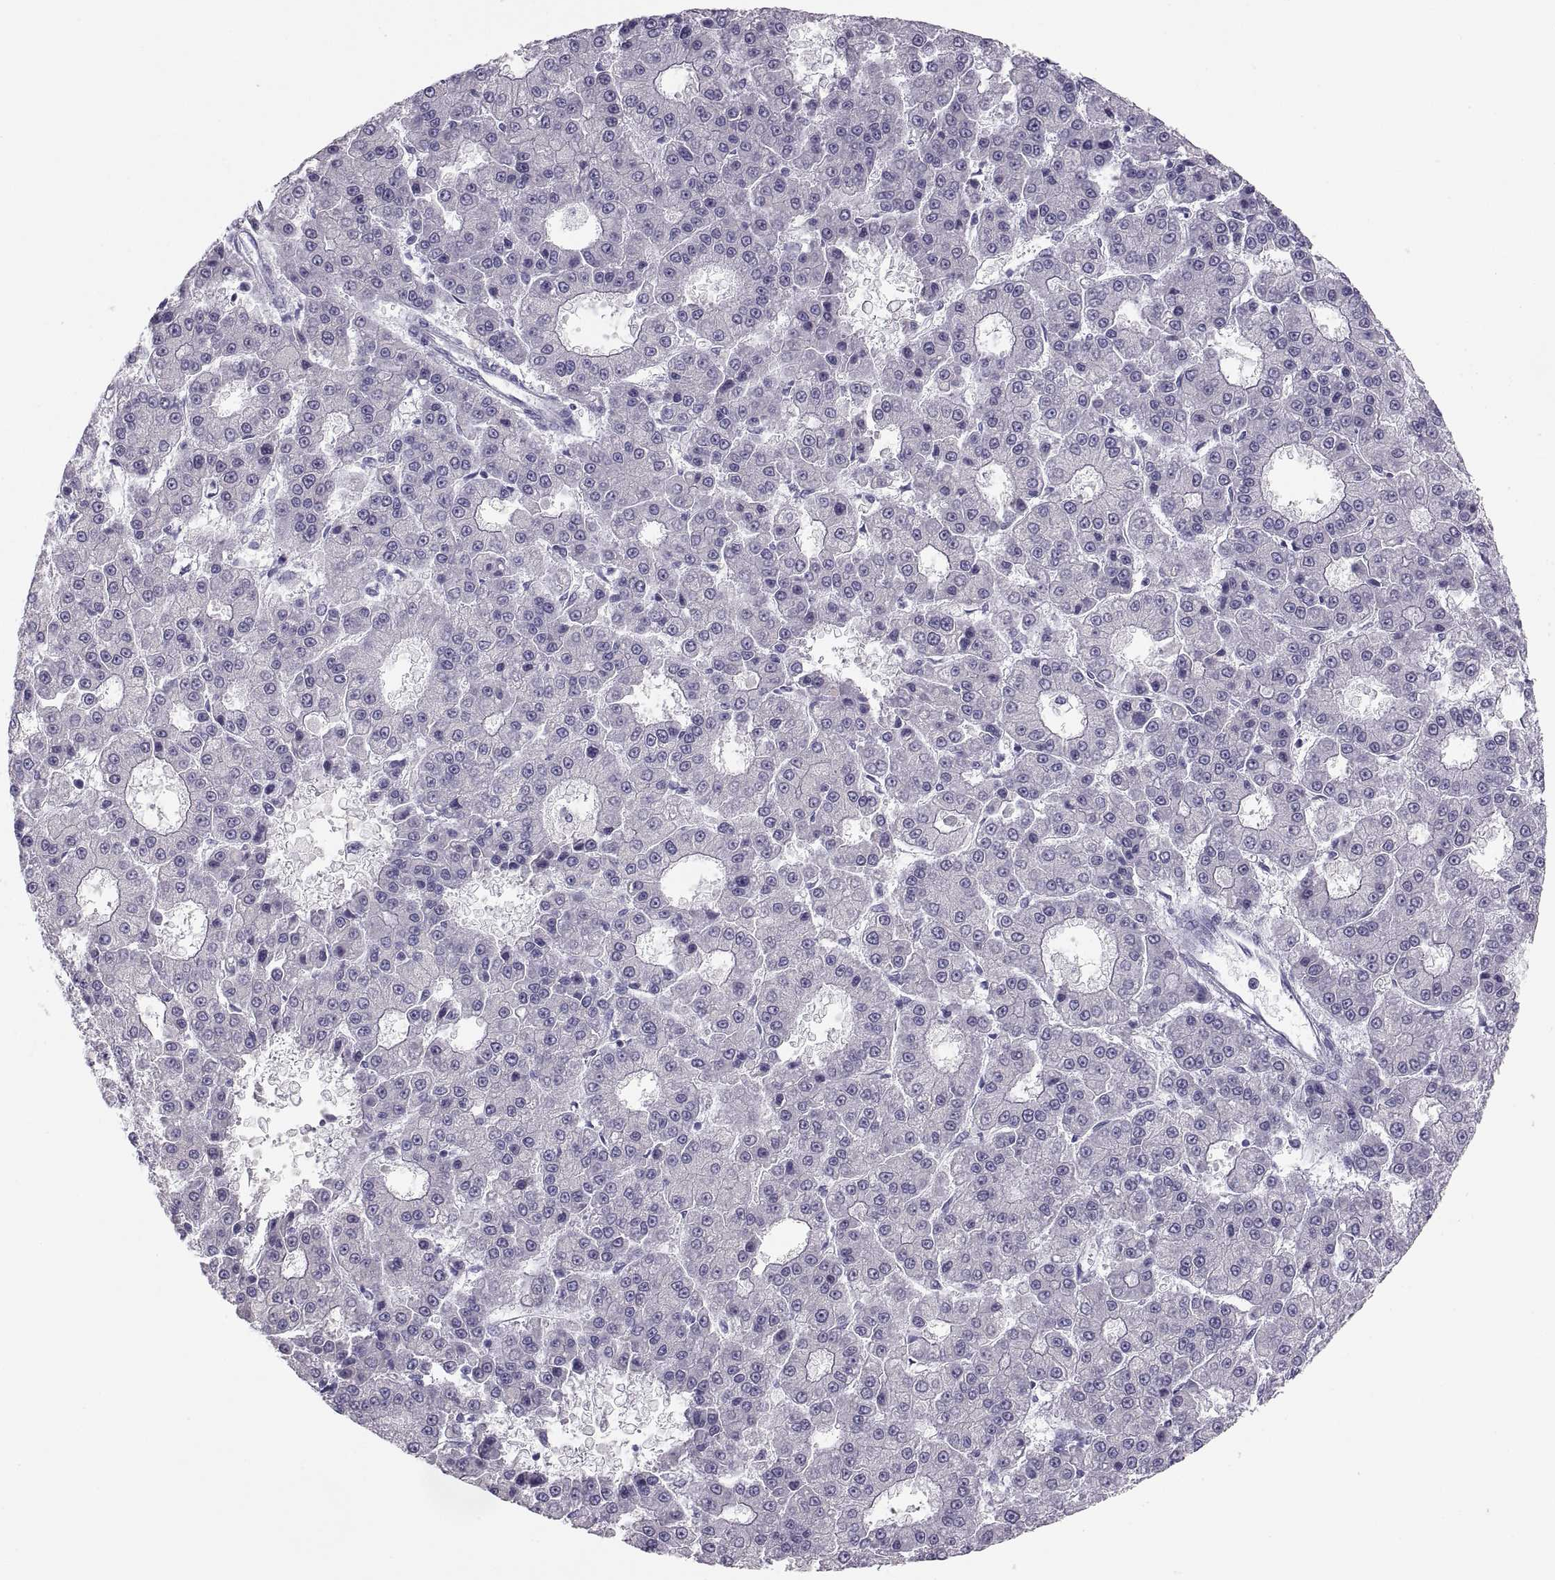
{"staining": {"intensity": "negative", "quantity": "none", "location": "none"}, "tissue": "liver cancer", "cell_type": "Tumor cells", "image_type": "cancer", "snomed": [{"axis": "morphology", "description": "Carcinoma, Hepatocellular, NOS"}, {"axis": "topography", "description": "Liver"}], "caption": "Liver cancer (hepatocellular carcinoma) was stained to show a protein in brown. There is no significant expression in tumor cells. (DAB (3,3'-diaminobenzidine) IHC visualized using brightfield microscopy, high magnification).", "gene": "MAGEB2", "patient": {"sex": "male", "age": 70}}